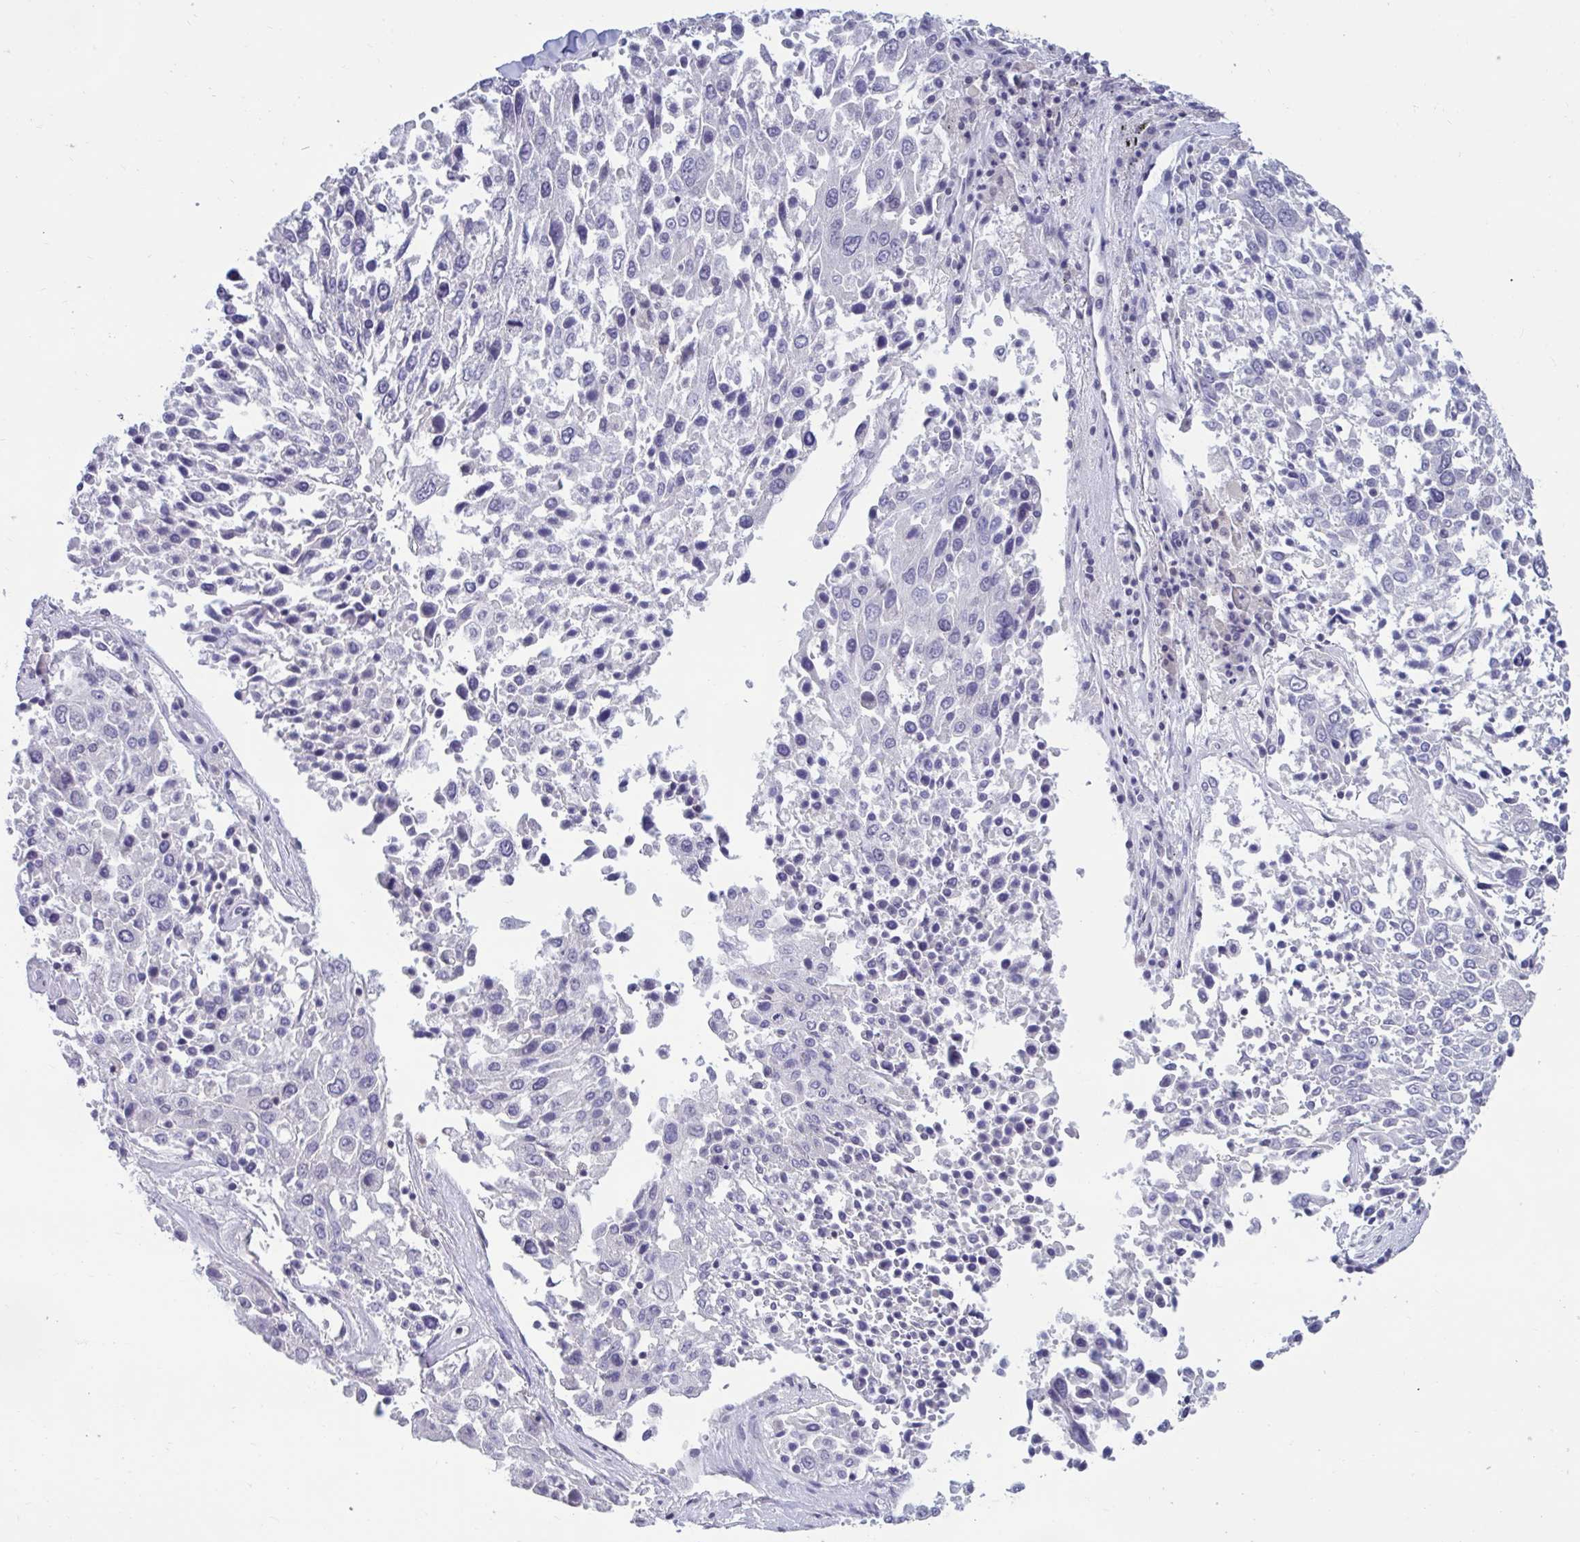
{"staining": {"intensity": "negative", "quantity": "none", "location": "none"}, "tissue": "lung cancer", "cell_type": "Tumor cells", "image_type": "cancer", "snomed": [{"axis": "morphology", "description": "Squamous cell carcinoma, NOS"}, {"axis": "topography", "description": "Lung"}], "caption": "Immunohistochemistry (IHC) photomicrograph of neoplastic tissue: lung cancer stained with DAB (3,3'-diaminobenzidine) reveals no significant protein staining in tumor cells. (DAB immunohistochemistry (IHC) visualized using brightfield microscopy, high magnification).", "gene": "ARPP19", "patient": {"sex": "male", "age": 65}}